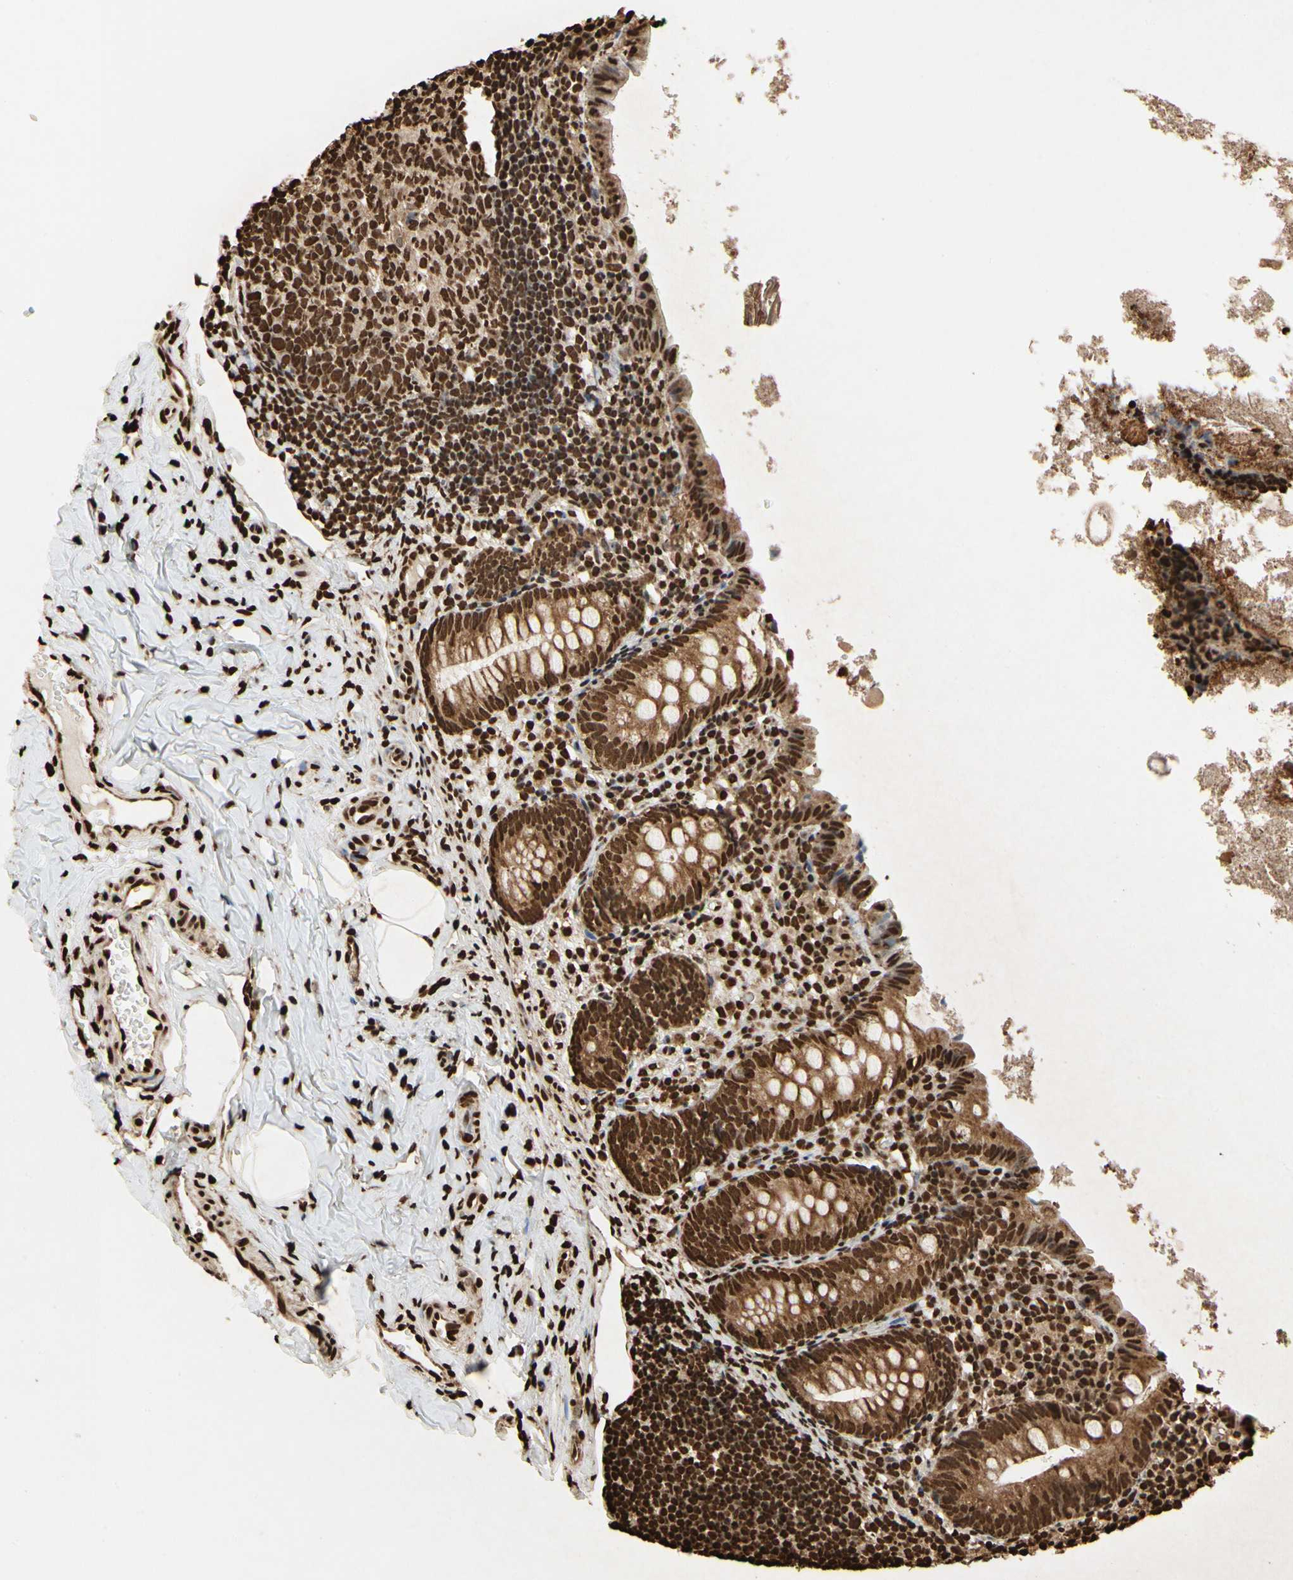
{"staining": {"intensity": "strong", "quantity": ">75%", "location": "cytoplasmic/membranous,nuclear"}, "tissue": "appendix", "cell_type": "Glandular cells", "image_type": "normal", "snomed": [{"axis": "morphology", "description": "Normal tissue, NOS"}, {"axis": "topography", "description": "Appendix"}], "caption": "A high amount of strong cytoplasmic/membranous,nuclear positivity is seen in approximately >75% of glandular cells in normal appendix. The protein is stained brown, and the nuclei are stained in blue (DAB (3,3'-diaminobenzidine) IHC with brightfield microscopy, high magnification).", "gene": "HNRNPK", "patient": {"sex": "female", "age": 10}}